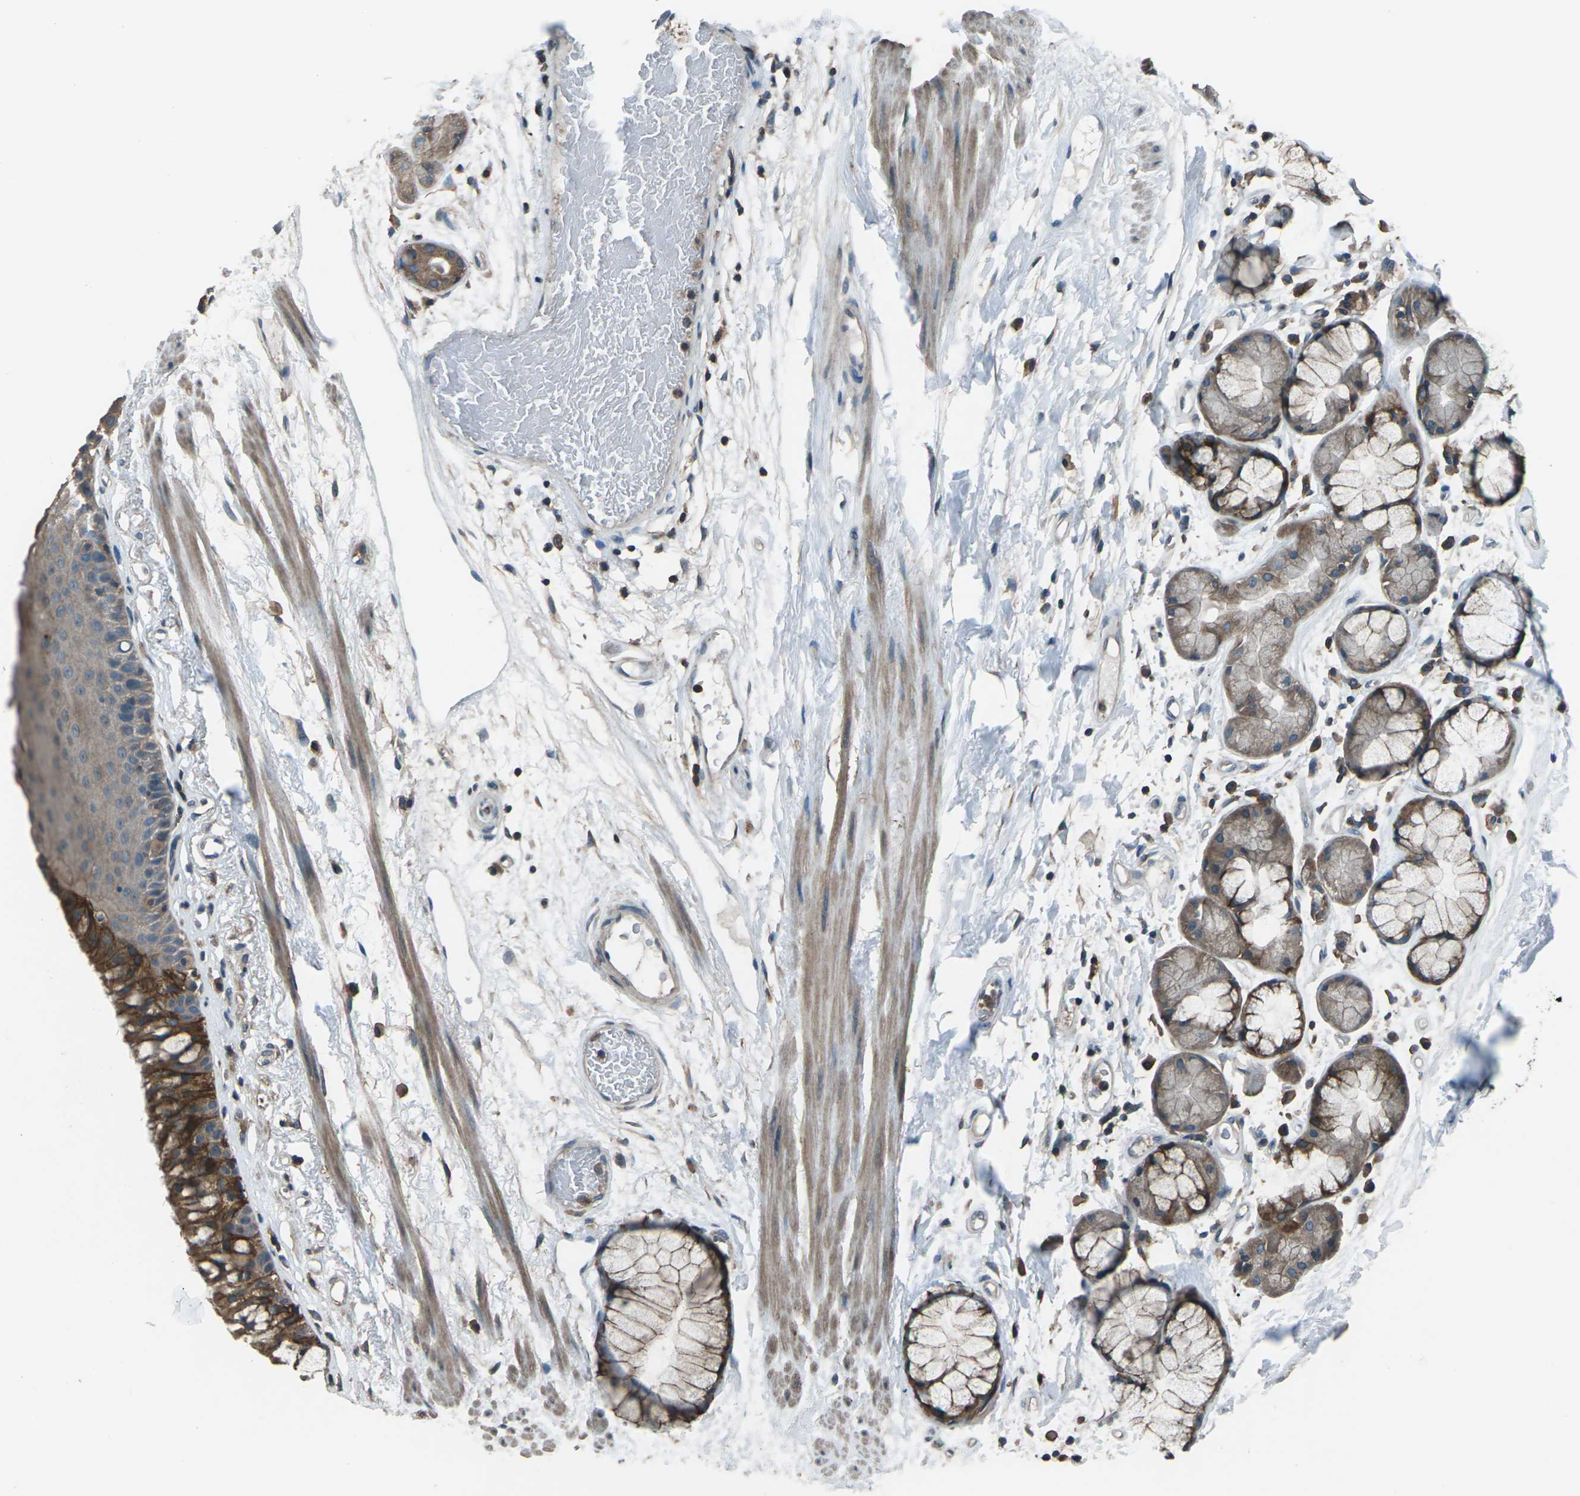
{"staining": {"intensity": "moderate", "quantity": ">75%", "location": "cytoplasmic/membranous"}, "tissue": "bronchus", "cell_type": "Respiratory epithelial cells", "image_type": "normal", "snomed": [{"axis": "morphology", "description": "Normal tissue, NOS"}, {"axis": "topography", "description": "Bronchus"}], "caption": "Immunohistochemistry of benign bronchus shows medium levels of moderate cytoplasmic/membranous staining in approximately >75% of respiratory epithelial cells.", "gene": "CMTM4", "patient": {"sex": "male", "age": 66}}